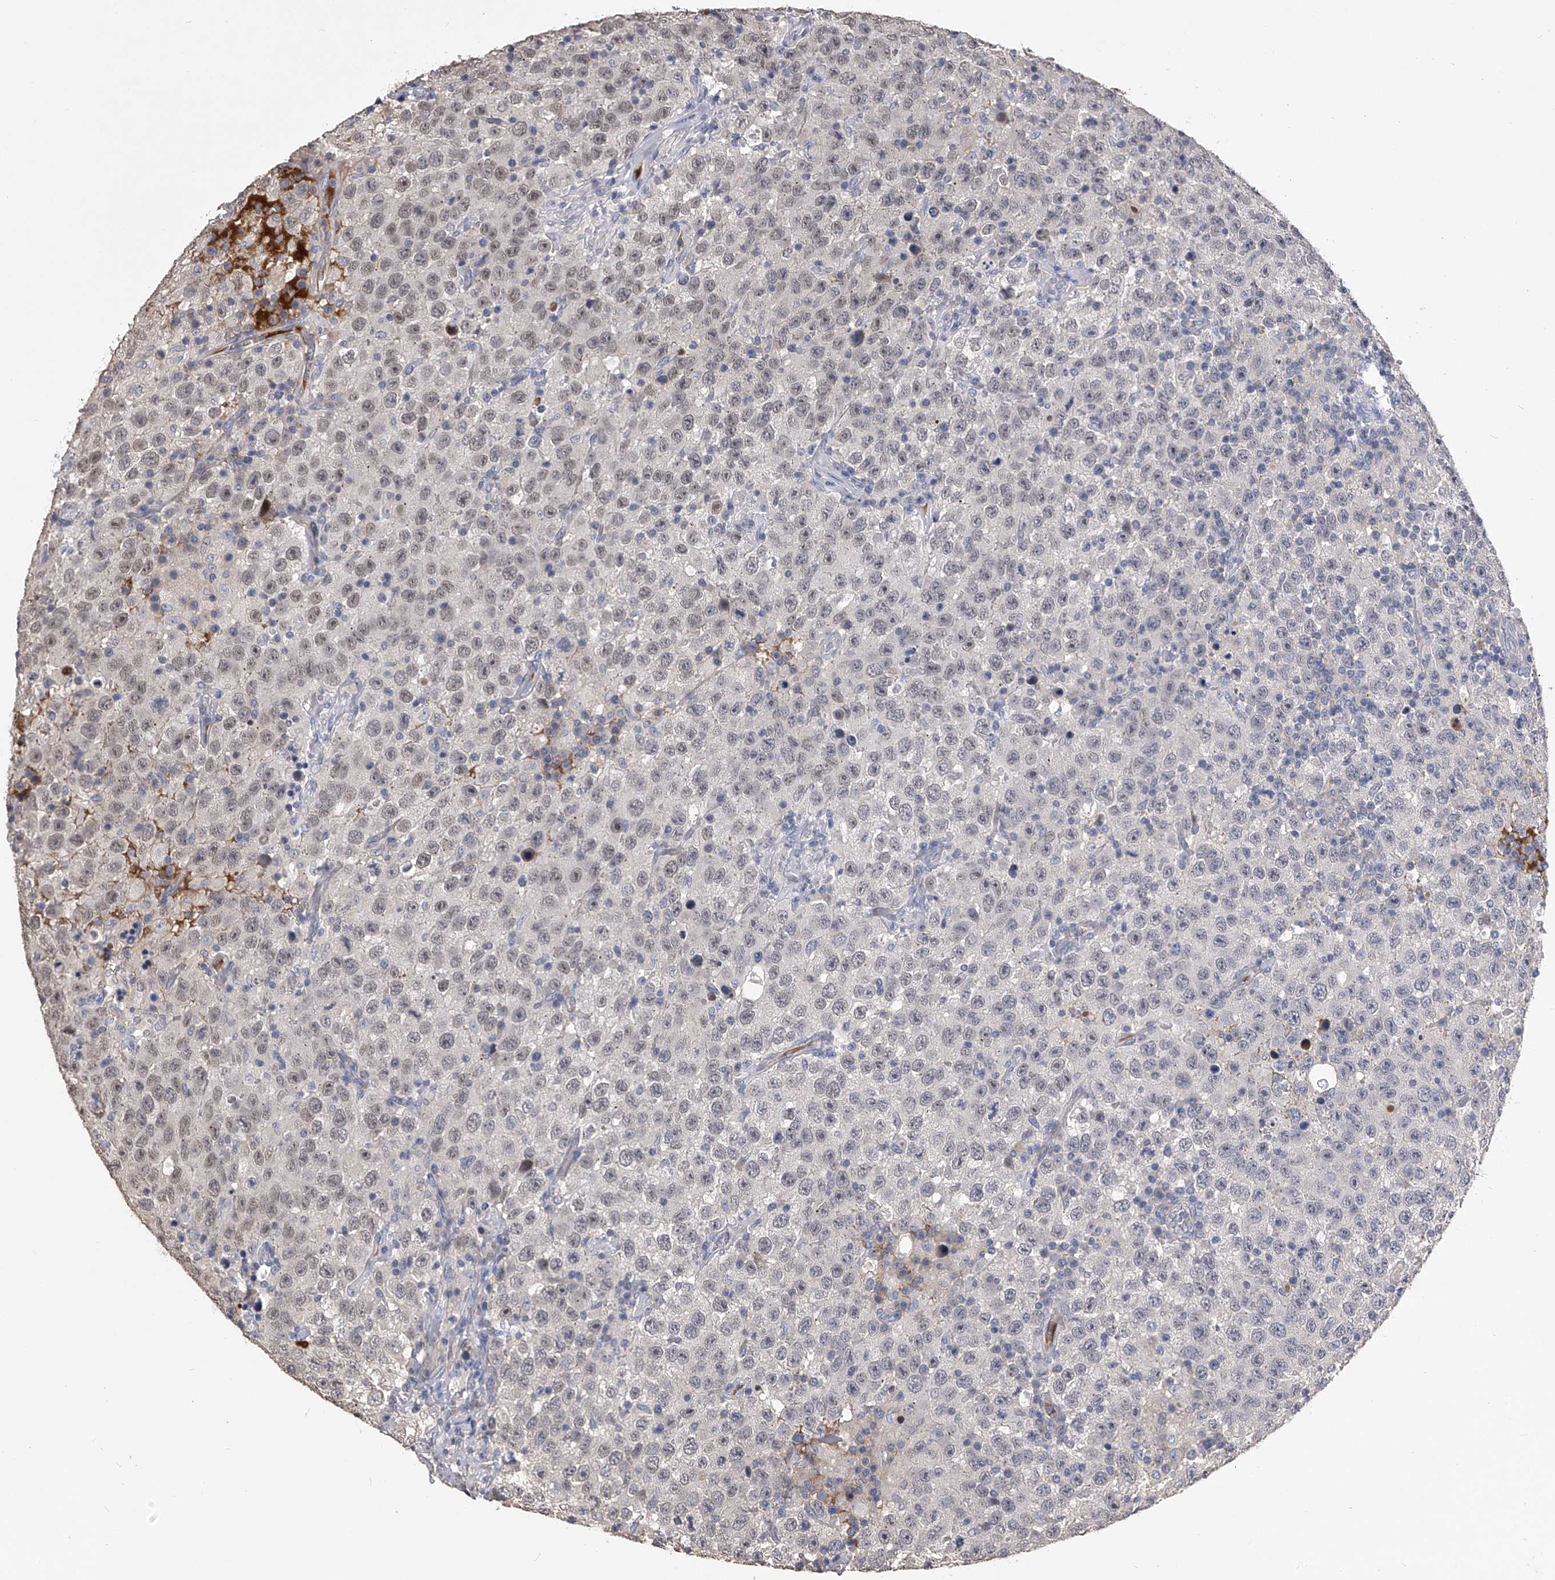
{"staining": {"intensity": "weak", "quantity": "25%-75%", "location": "nuclear"}, "tissue": "testis cancer", "cell_type": "Tumor cells", "image_type": "cancer", "snomed": [{"axis": "morphology", "description": "Seminoma, NOS"}, {"axis": "topography", "description": "Testis"}], "caption": "High-magnification brightfield microscopy of testis seminoma stained with DAB (3,3'-diaminobenzidine) (brown) and counterstained with hematoxylin (blue). tumor cells exhibit weak nuclear expression is seen in about25%-75% of cells.", "gene": "MDN1", "patient": {"sex": "male", "age": 41}}